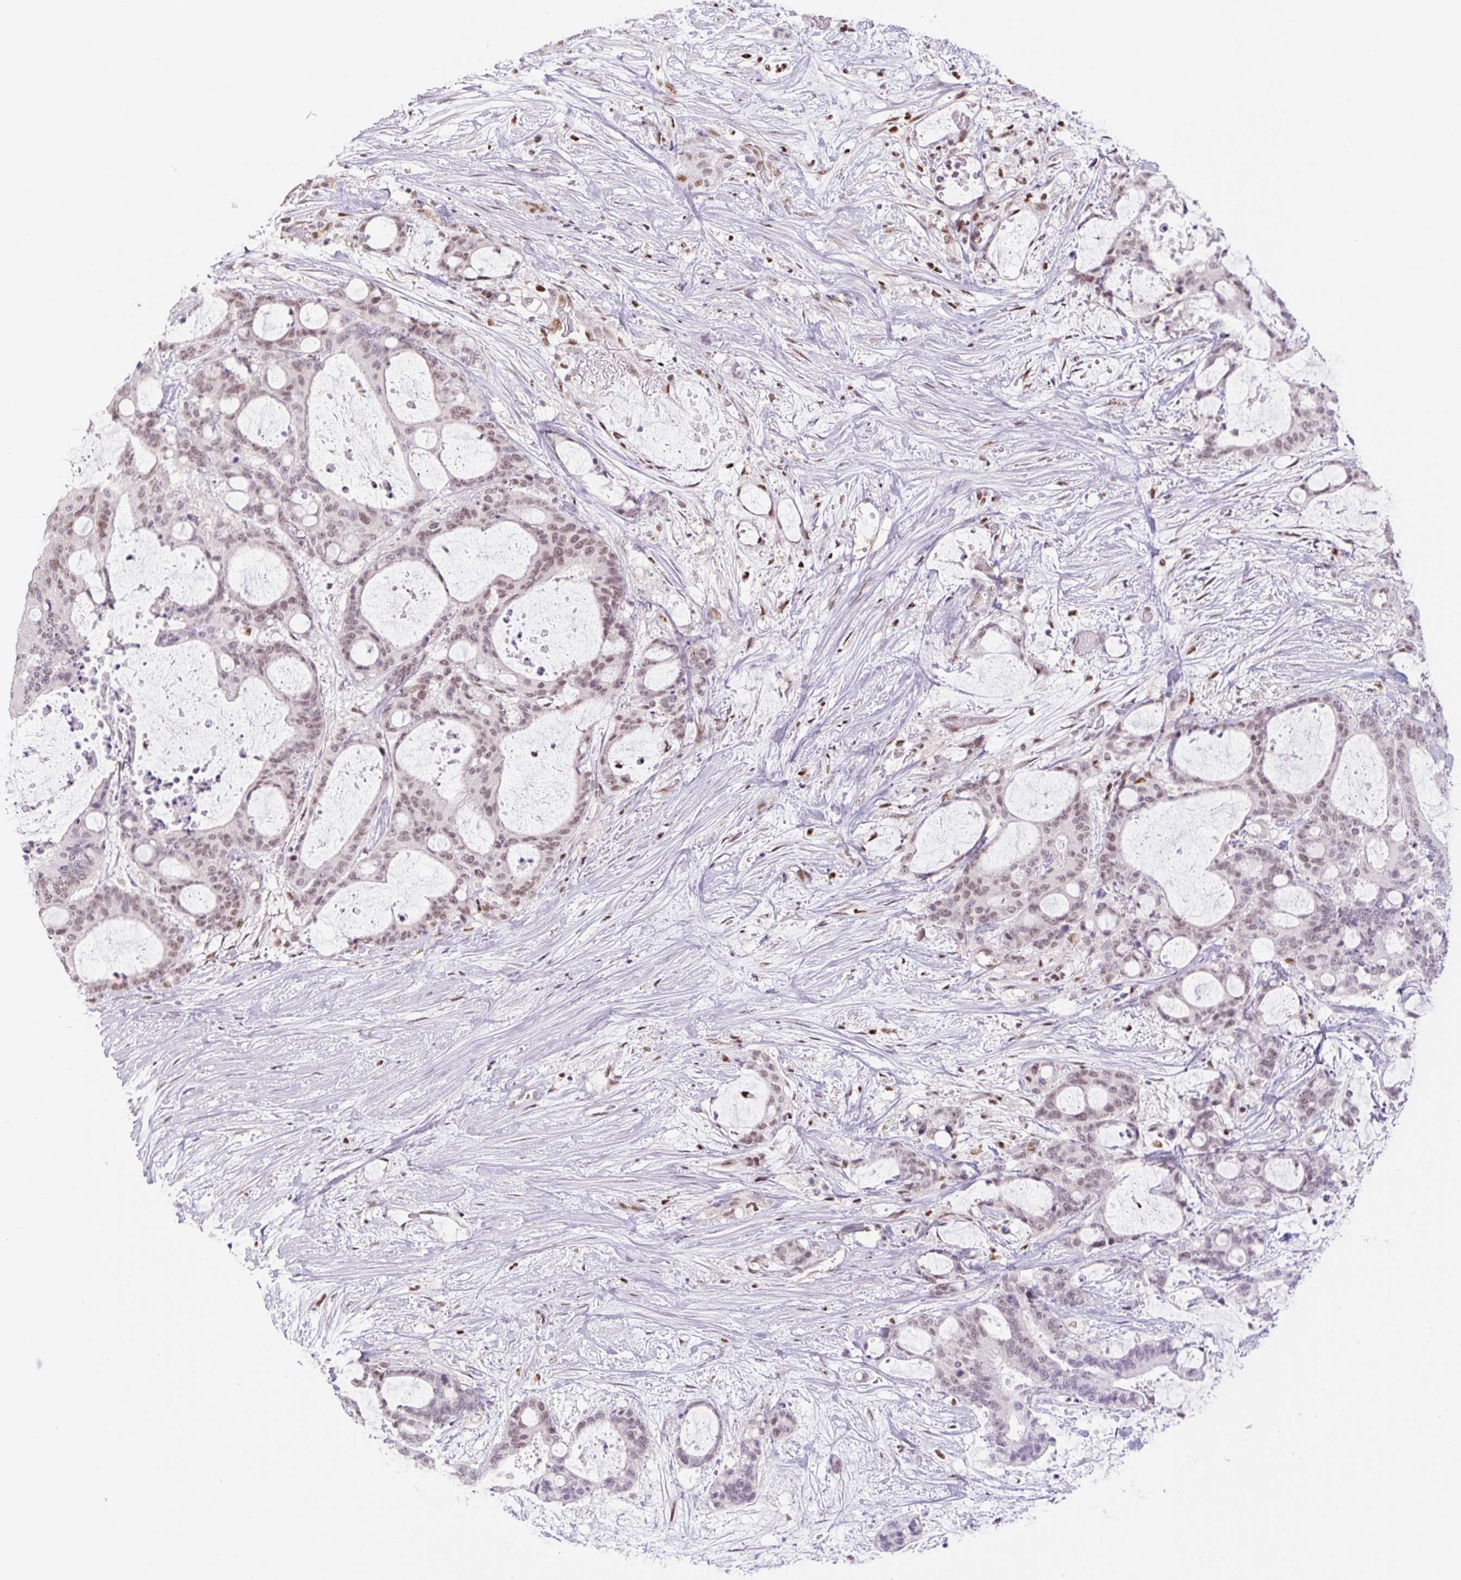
{"staining": {"intensity": "weak", "quantity": "25%-75%", "location": "nuclear"}, "tissue": "liver cancer", "cell_type": "Tumor cells", "image_type": "cancer", "snomed": [{"axis": "morphology", "description": "Normal tissue, NOS"}, {"axis": "morphology", "description": "Cholangiocarcinoma"}, {"axis": "topography", "description": "Liver"}, {"axis": "topography", "description": "Peripheral nerve tissue"}], "caption": "A micrograph of human liver cholangiocarcinoma stained for a protein reveals weak nuclear brown staining in tumor cells.", "gene": "TLE3", "patient": {"sex": "female", "age": 73}}